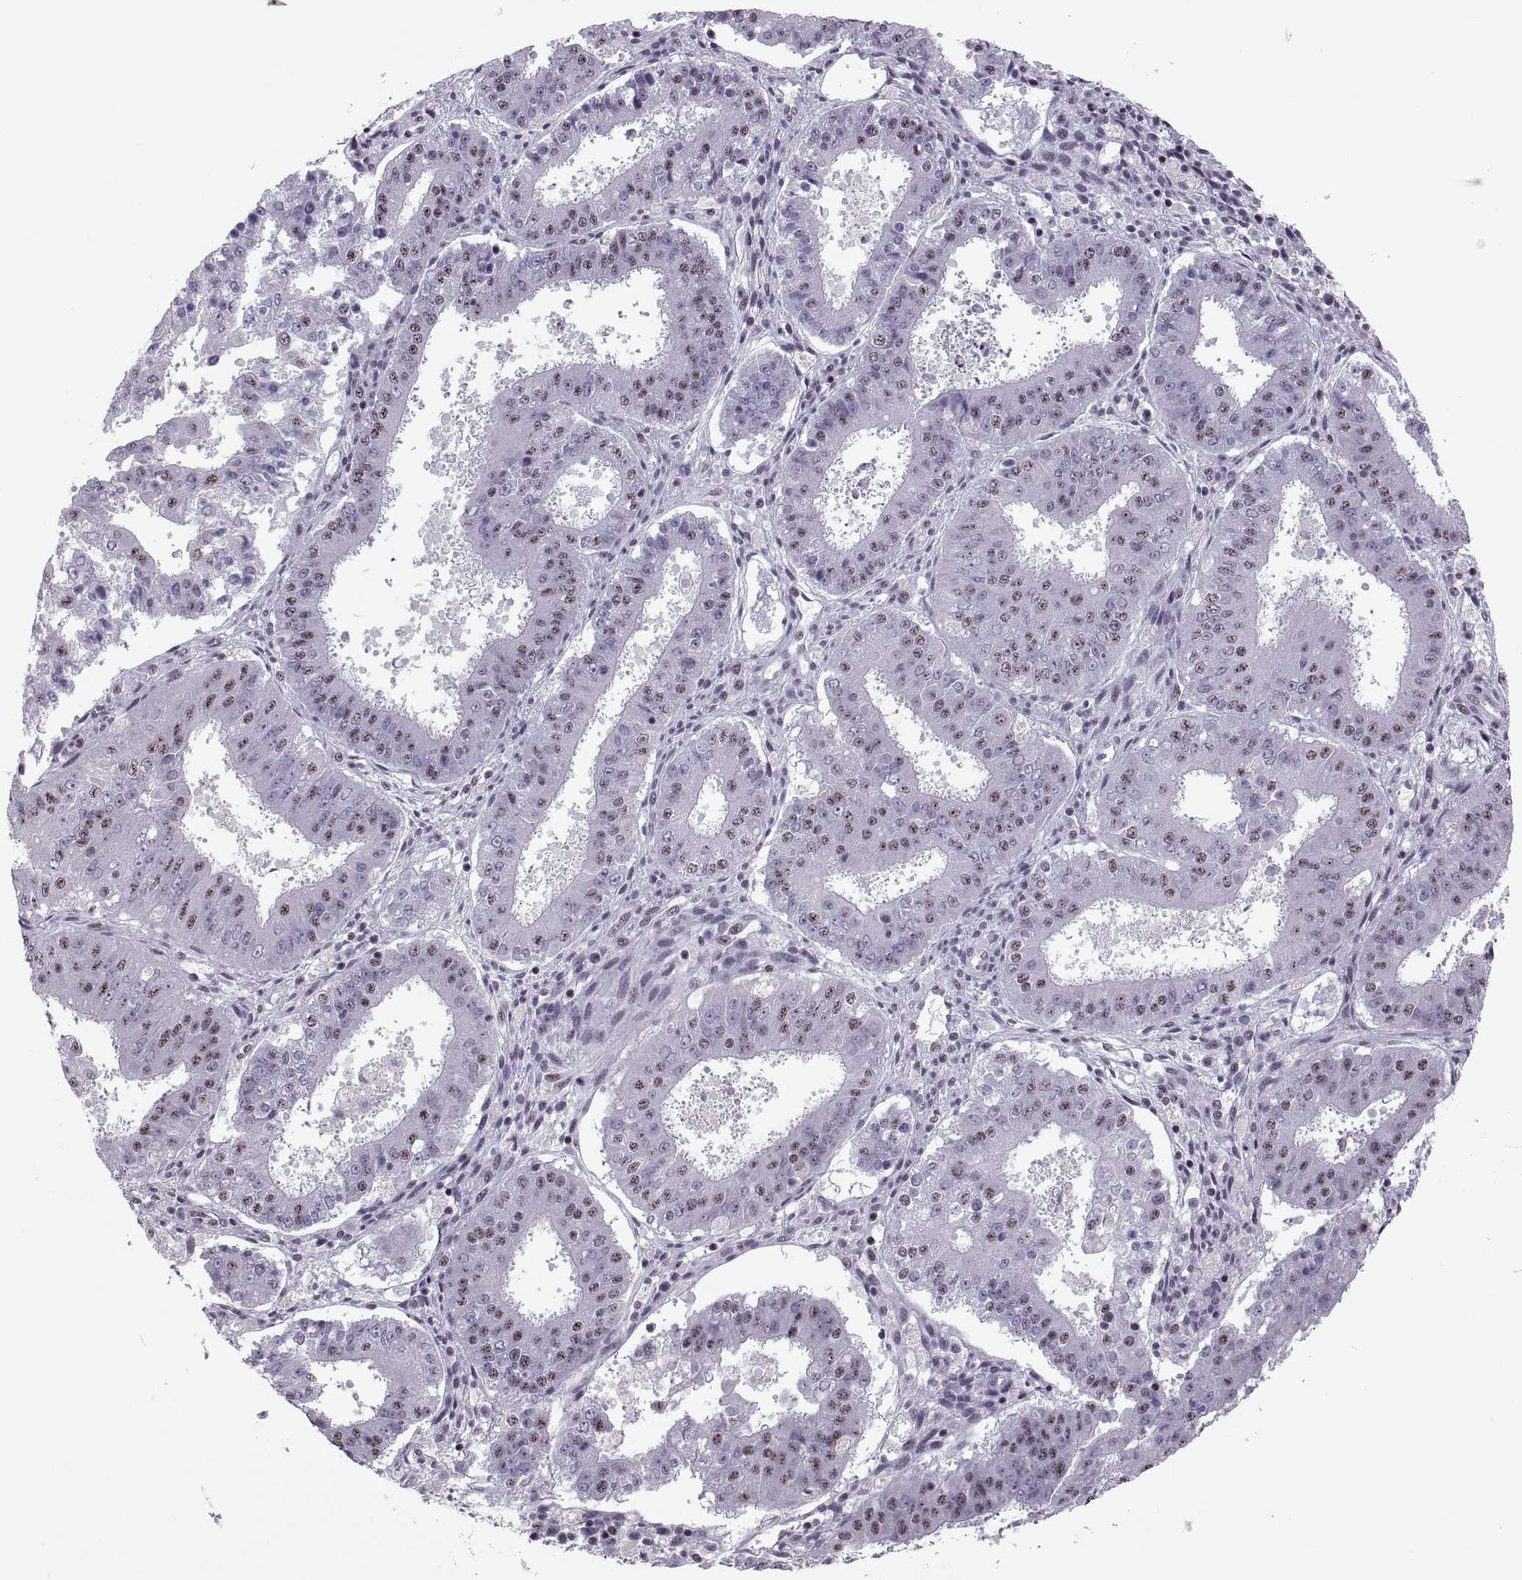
{"staining": {"intensity": "weak", "quantity": "25%-75%", "location": "nuclear"}, "tissue": "ovarian cancer", "cell_type": "Tumor cells", "image_type": "cancer", "snomed": [{"axis": "morphology", "description": "Carcinoma, endometroid"}, {"axis": "topography", "description": "Ovary"}], "caption": "Immunohistochemical staining of ovarian cancer demonstrates low levels of weak nuclear protein positivity in approximately 25%-75% of tumor cells. (DAB IHC with brightfield microscopy, high magnification).", "gene": "MAGEA4", "patient": {"sex": "female", "age": 42}}